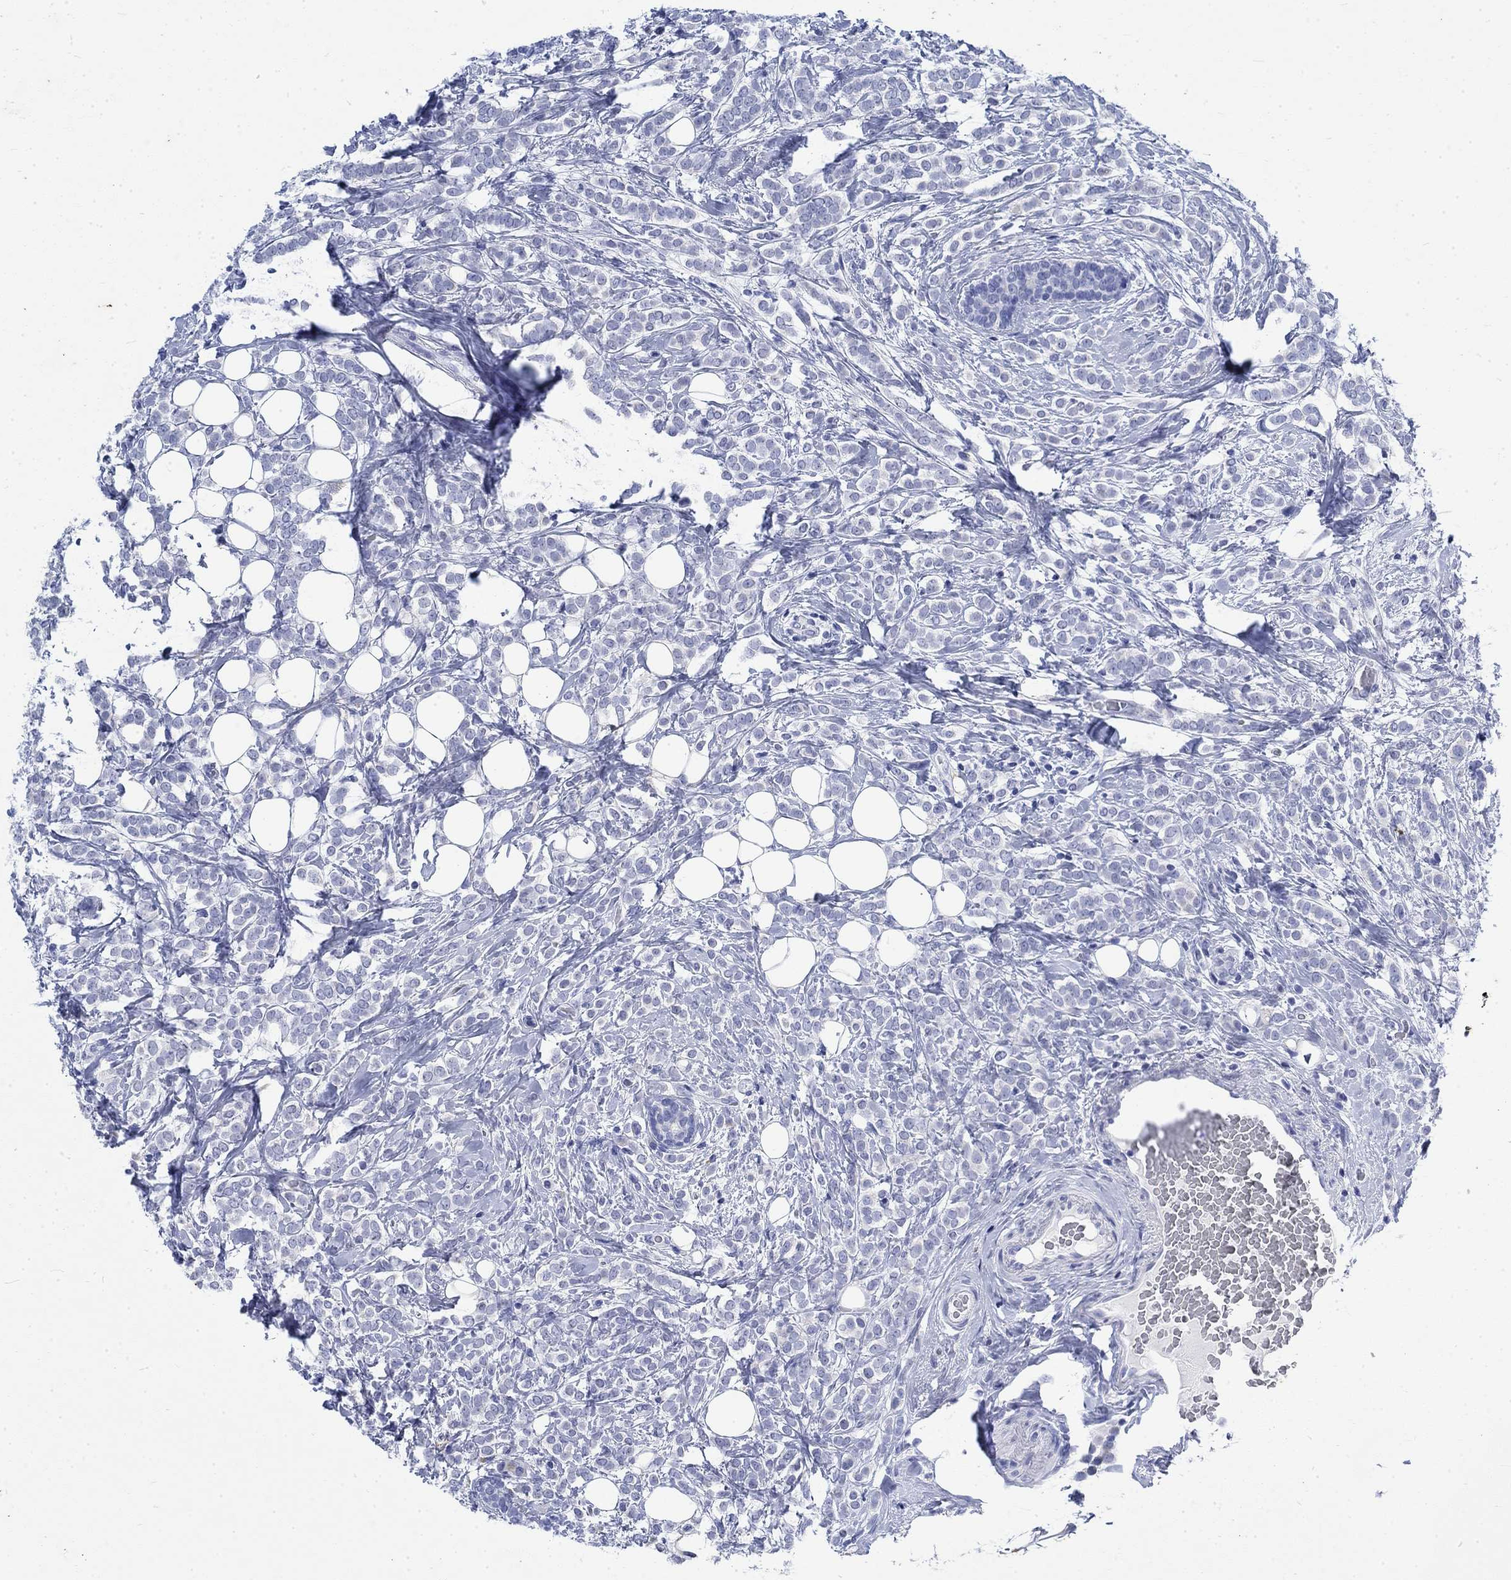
{"staining": {"intensity": "negative", "quantity": "none", "location": "none"}, "tissue": "breast cancer", "cell_type": "Tumor cells", "image_type": "cancer", "snomed": [{"axis": "morphology", "description": "Lobular carcinoma"}, {"axis": "topography", "description": "Breast"}], "caption": "This is a image of immunohistochemistry (IHC) staining of breast cancer, which shows no expression in tumor cells.", "gene": "KRT76", "patient": {"sex": "female", "age": 49}}